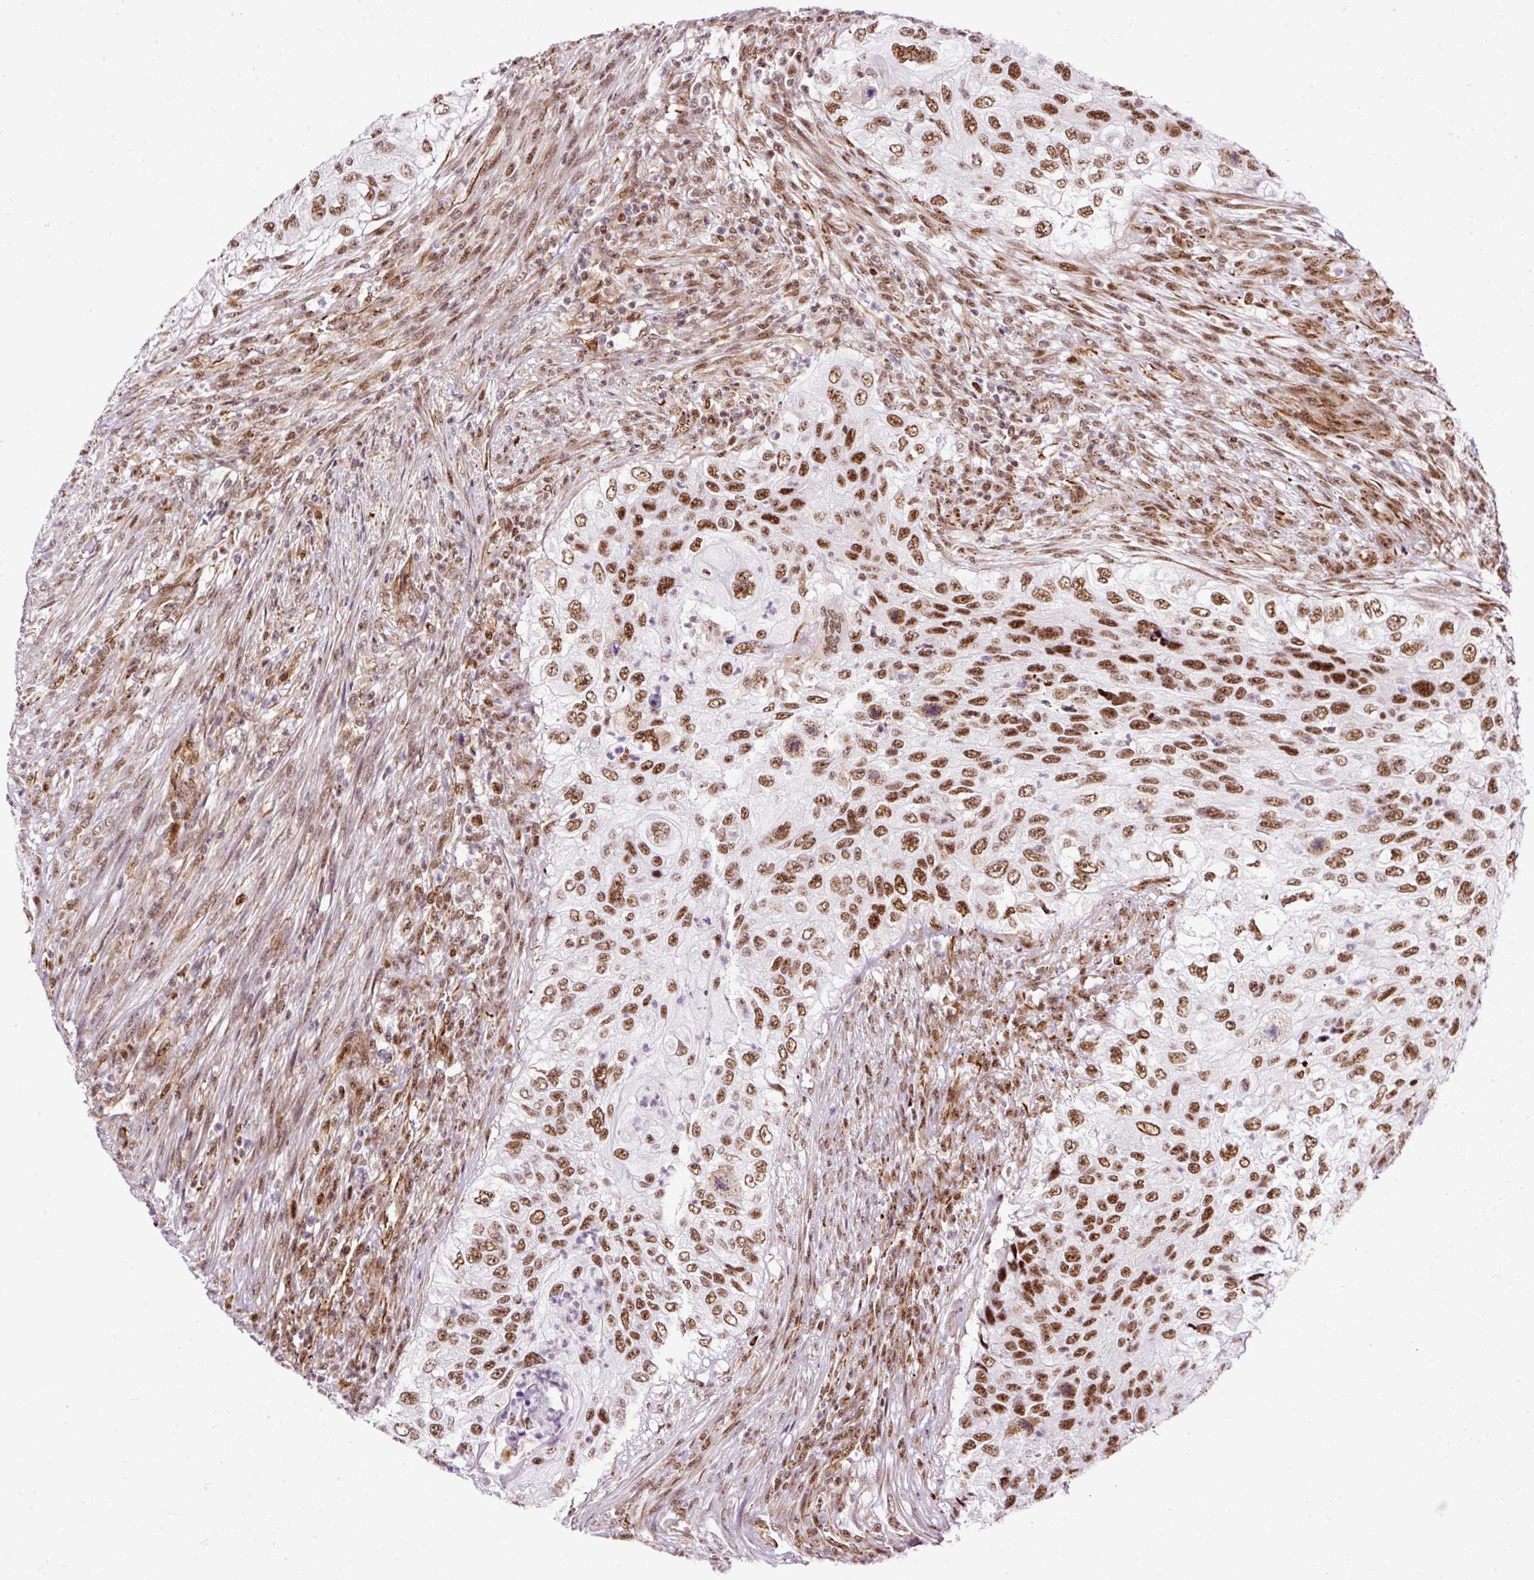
{"staining": {"intensity": "moderate", "quantity": ">75%", "location": "nuclear"}, "tissue": "urothelial cancer", "cell_type": "Tumor cells", "image_type": "cancer", "snomed": [{"axis": "morphology", "description": "Urothelial carcinoma, High grade"}, {"axis": "topography", "description": "Urinary bladder"}], "caption": "IHC (DAB (3,3'-diaminobenzidine)) staining of human high-grade urothelial carcinoma shows moderate nuclear protein expression in approximately >75% of tumor cells.", "gene": "LUC7L2", "patient": {"sex": "female", "age": 60}}